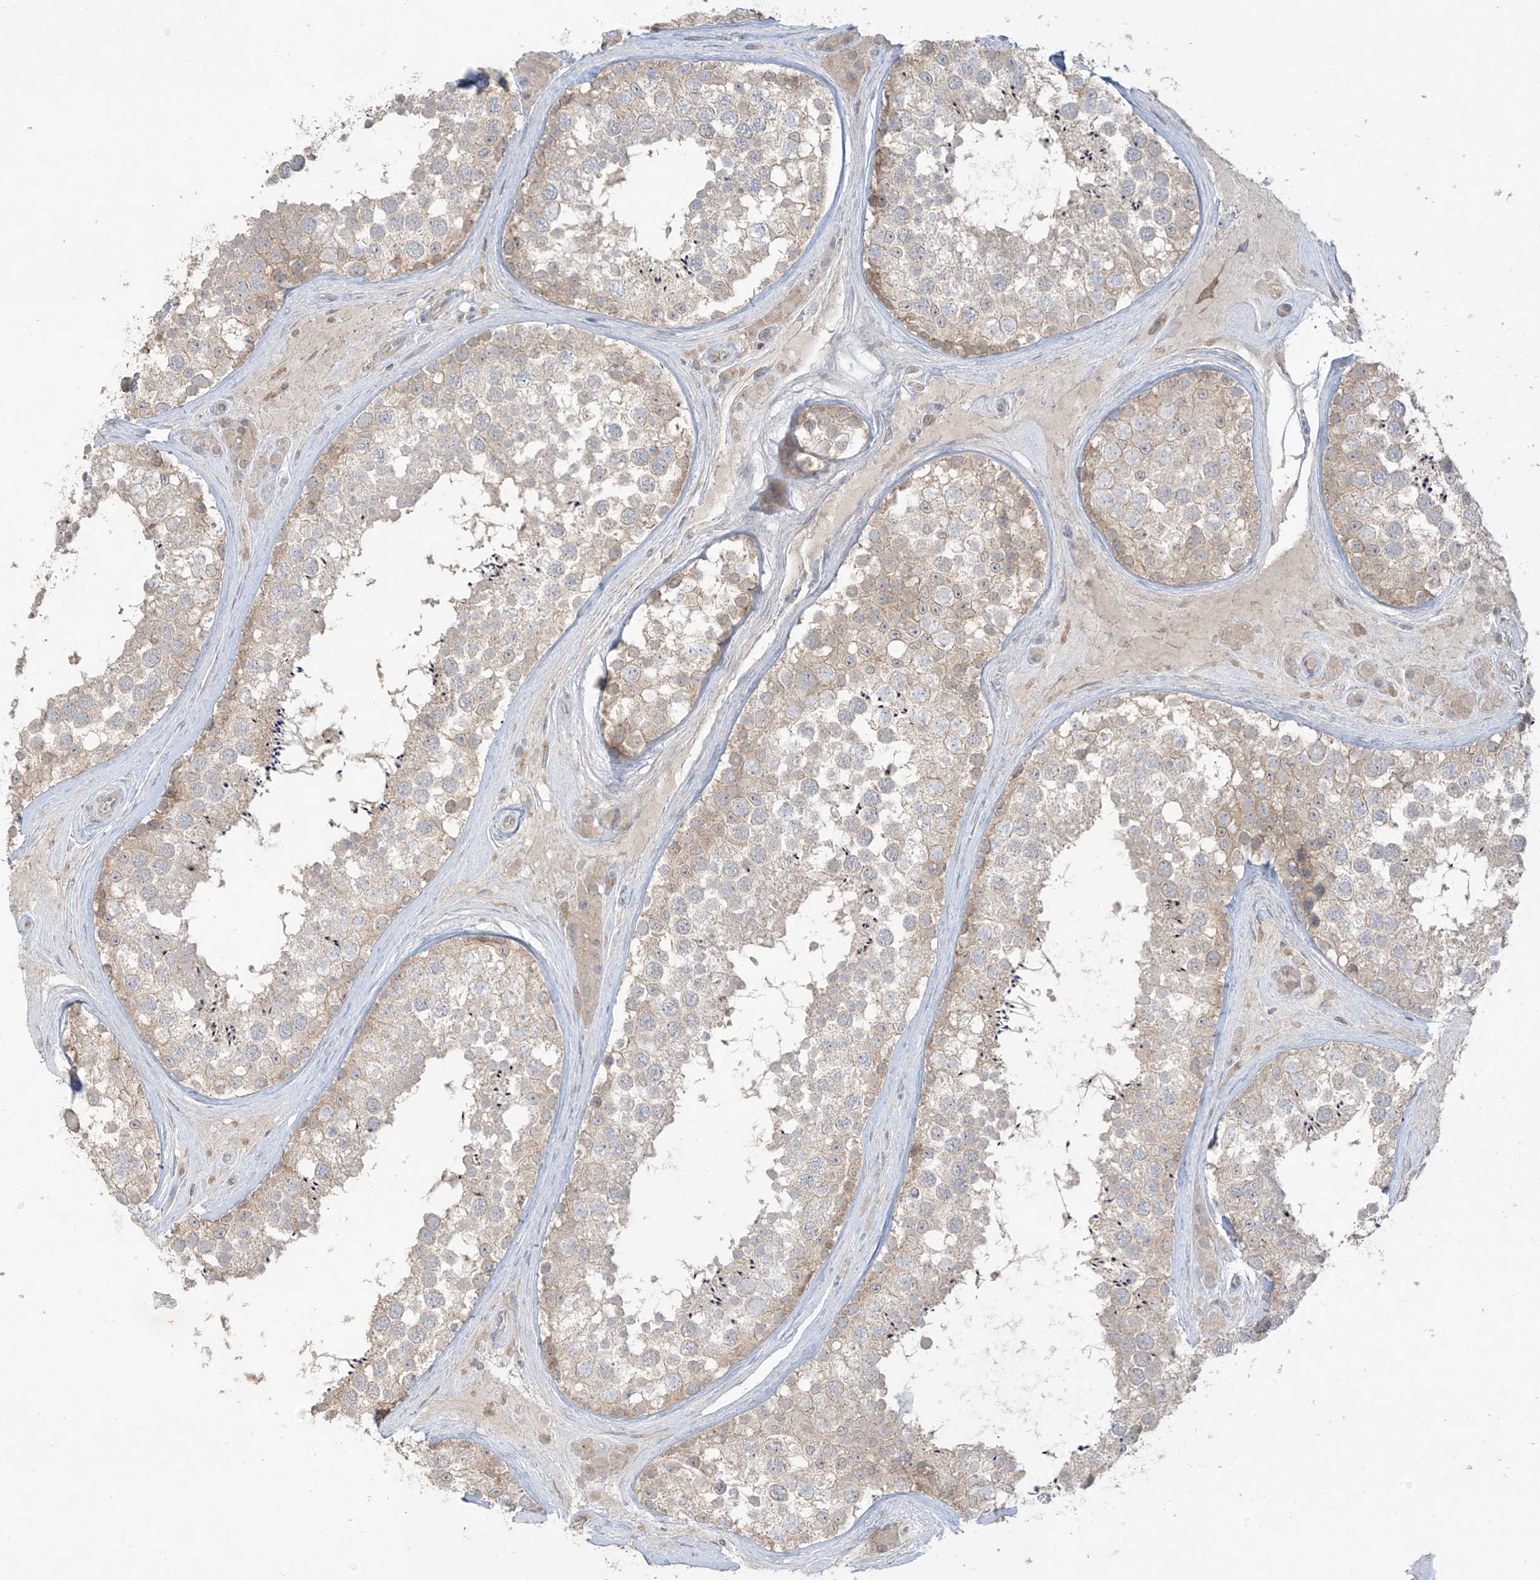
{"staining": {"intensity": "moderate", "quantity": "<25%", "location": "cytoplasmic/membranous"}, "tissue": "testis", "cell_type": "Cells in seminiferous ducts", "image_type": "normal", "snomed": [{"axis": "morphology", "description": "Normal tissue, NOS"}, {"axis": "topography", "description": "Testis"}], "caption": "This micrograph reveals unremarkable testis stained with IHC to label a protein in brown. The cytoplasmic/membranous of cells in seminiferous ducts show moderate positivity for the protein. Nuclei are counter-stained blue.", "gene": "ANGEL2", "patient": {"sex": "male", "age": 46}}